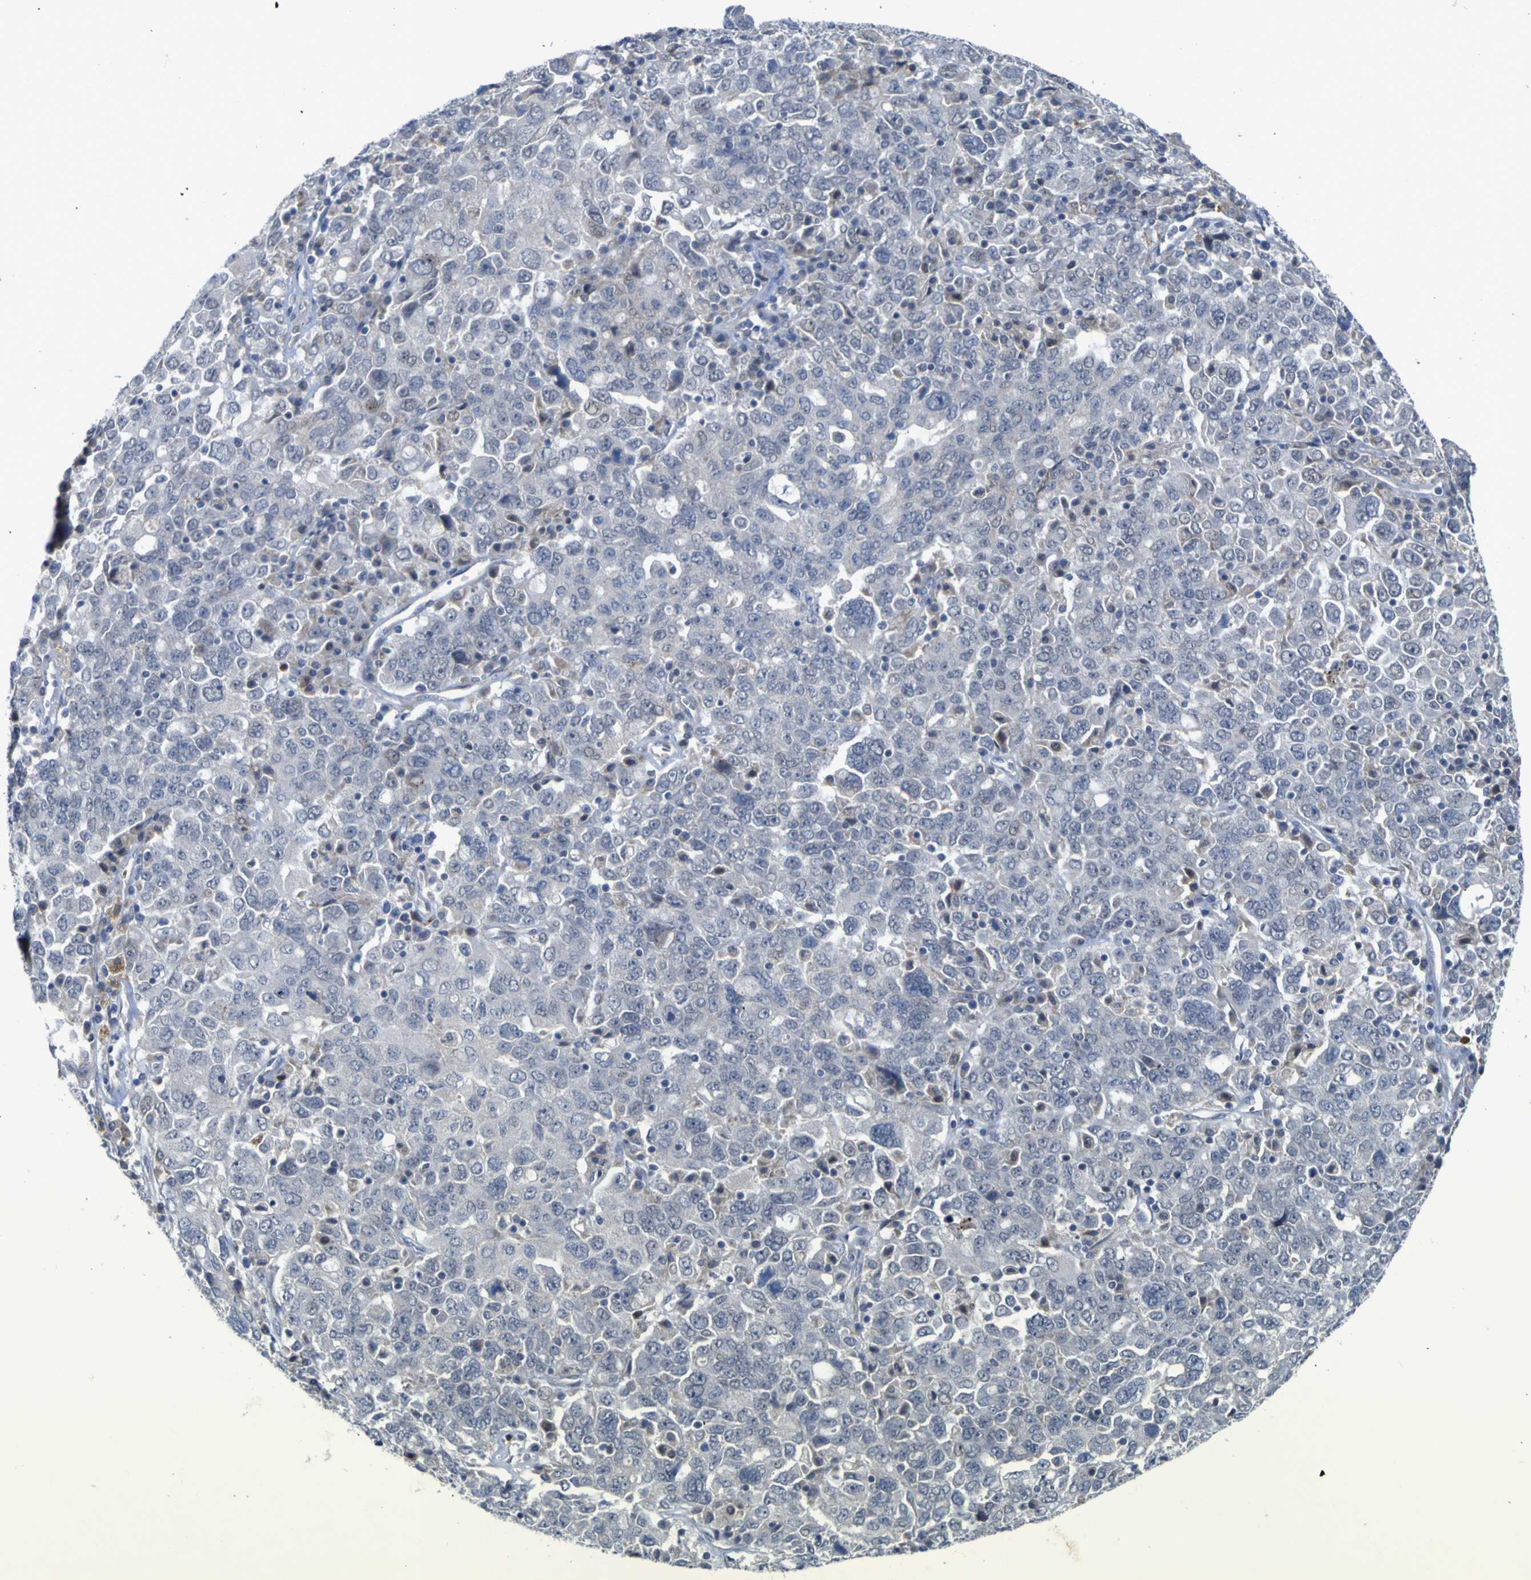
{"staining": {"intensity": "negative", "quantity": "none", "location": "none"}, "tissue": "ovarian cancer", "cell_type": "Tumor cells", "image_type": "cancer", "snomed": [{"axis": "morphology", "description": "Carcinoma, endometroid"}, {"axis": "topography", "description": "Ovary"}], "caption": "Immunohistochemistry micrograph of neoplastic tissue: endometroid carcinoma (ovarian) stained with DAB displays no significant protein expression in tumor cells.", "gene": "NAV1", "patient": {"sex": "female", "age": 62}}